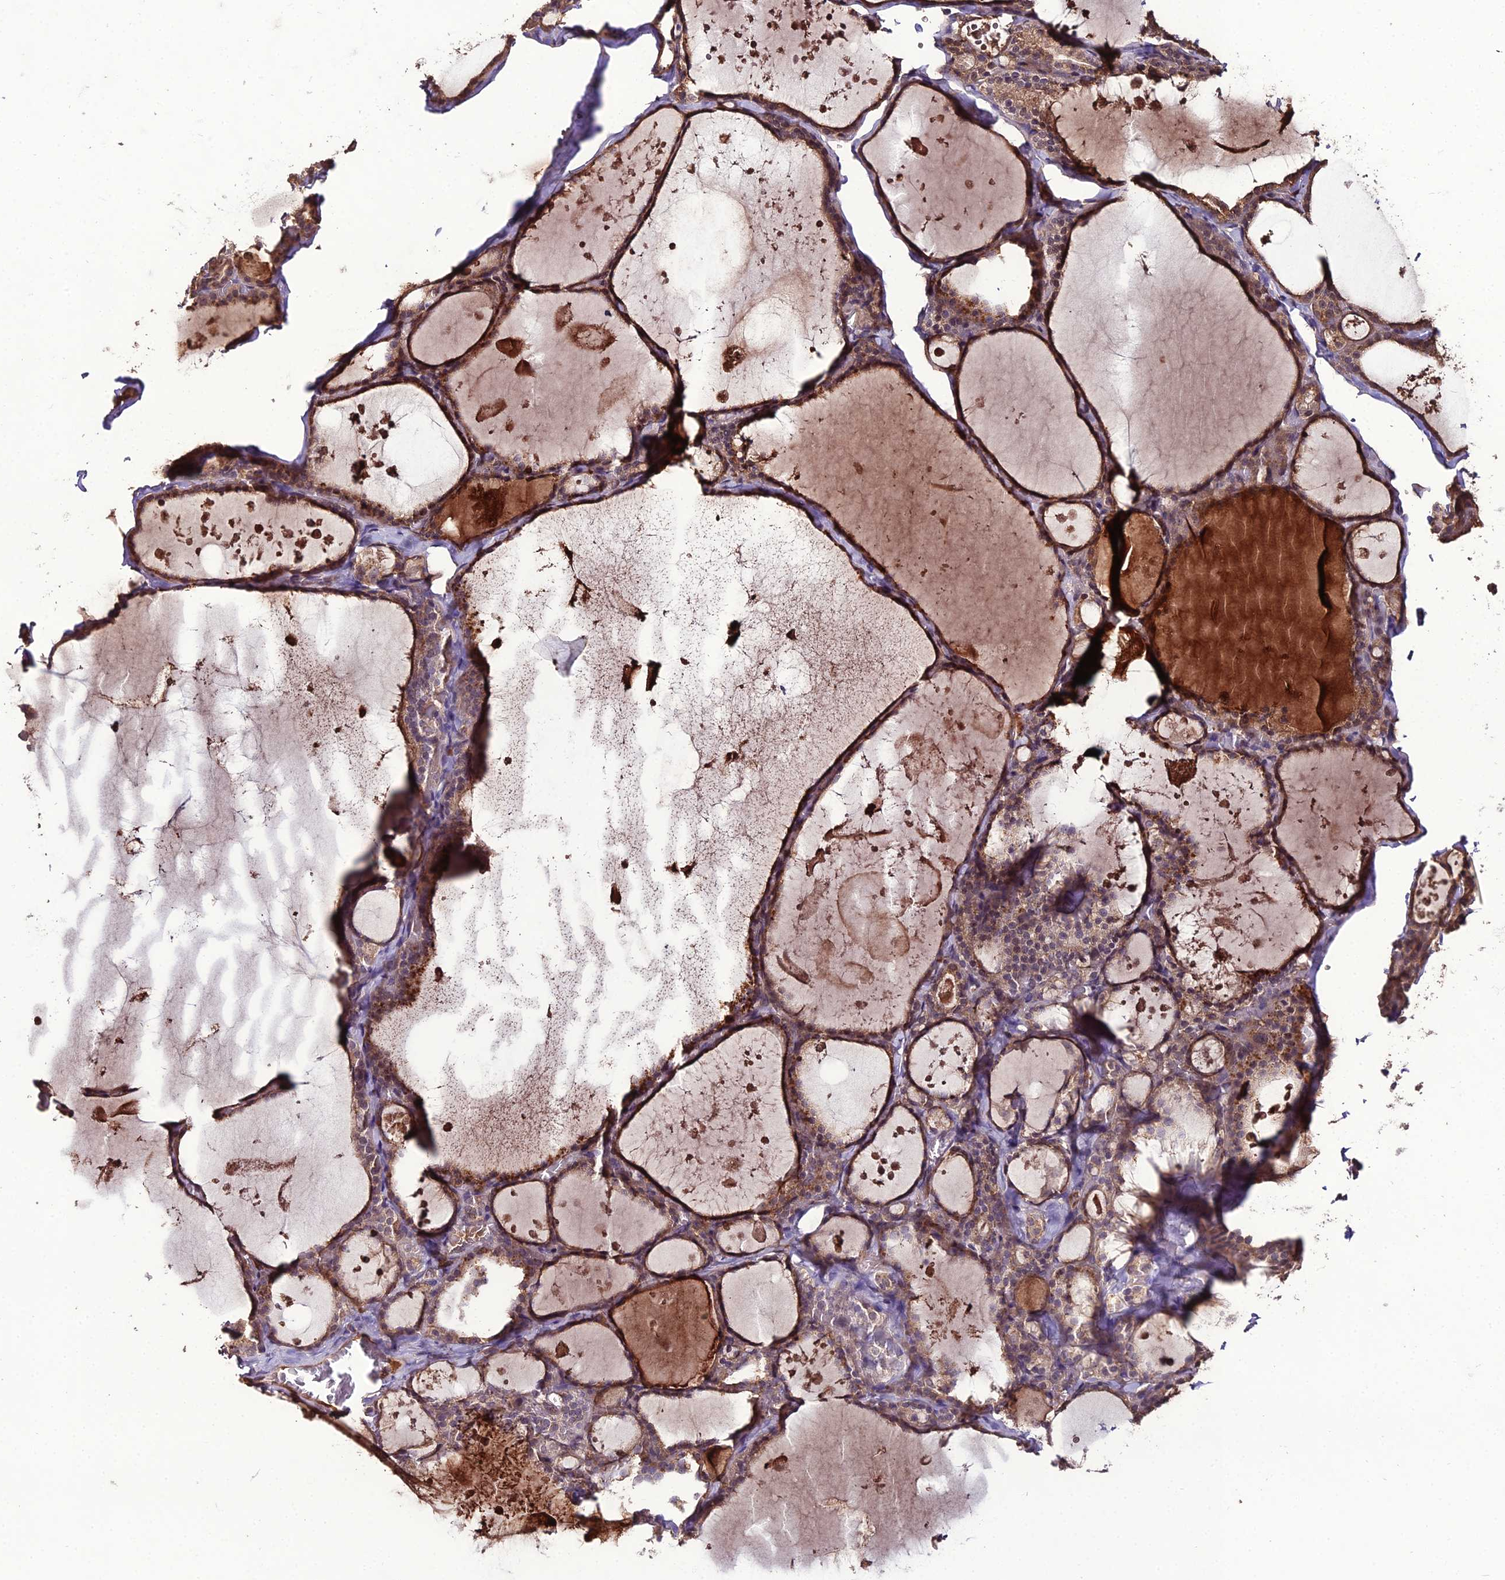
{"staining": {"intensity": "moderate", "quantity": ">75%", "location": "cytoplasmic/membranous"}, "tissue": "thyroid gland", "cell_type": "Glandular cells", "image_type": "normal", "snomed": [{"axis": "morphology", "description": "Normal tissue, NOS"}, {"axis": "topography", "description": "Thyroid gland"}], "caption": "DAB immunohistochemical staining of benign human thyroid gland shows moderate cytoplasmic/membranous protein staining in about >75% of glandular cells. The protein of interest is stained brown, and the nuclei are stained in blue (DAB (3,3'-diaminobenzidine) IHC with brightfield microscopy, high magnification).", "gene": "KCTD16", "patient": {"sex": "male", "age": 56}}